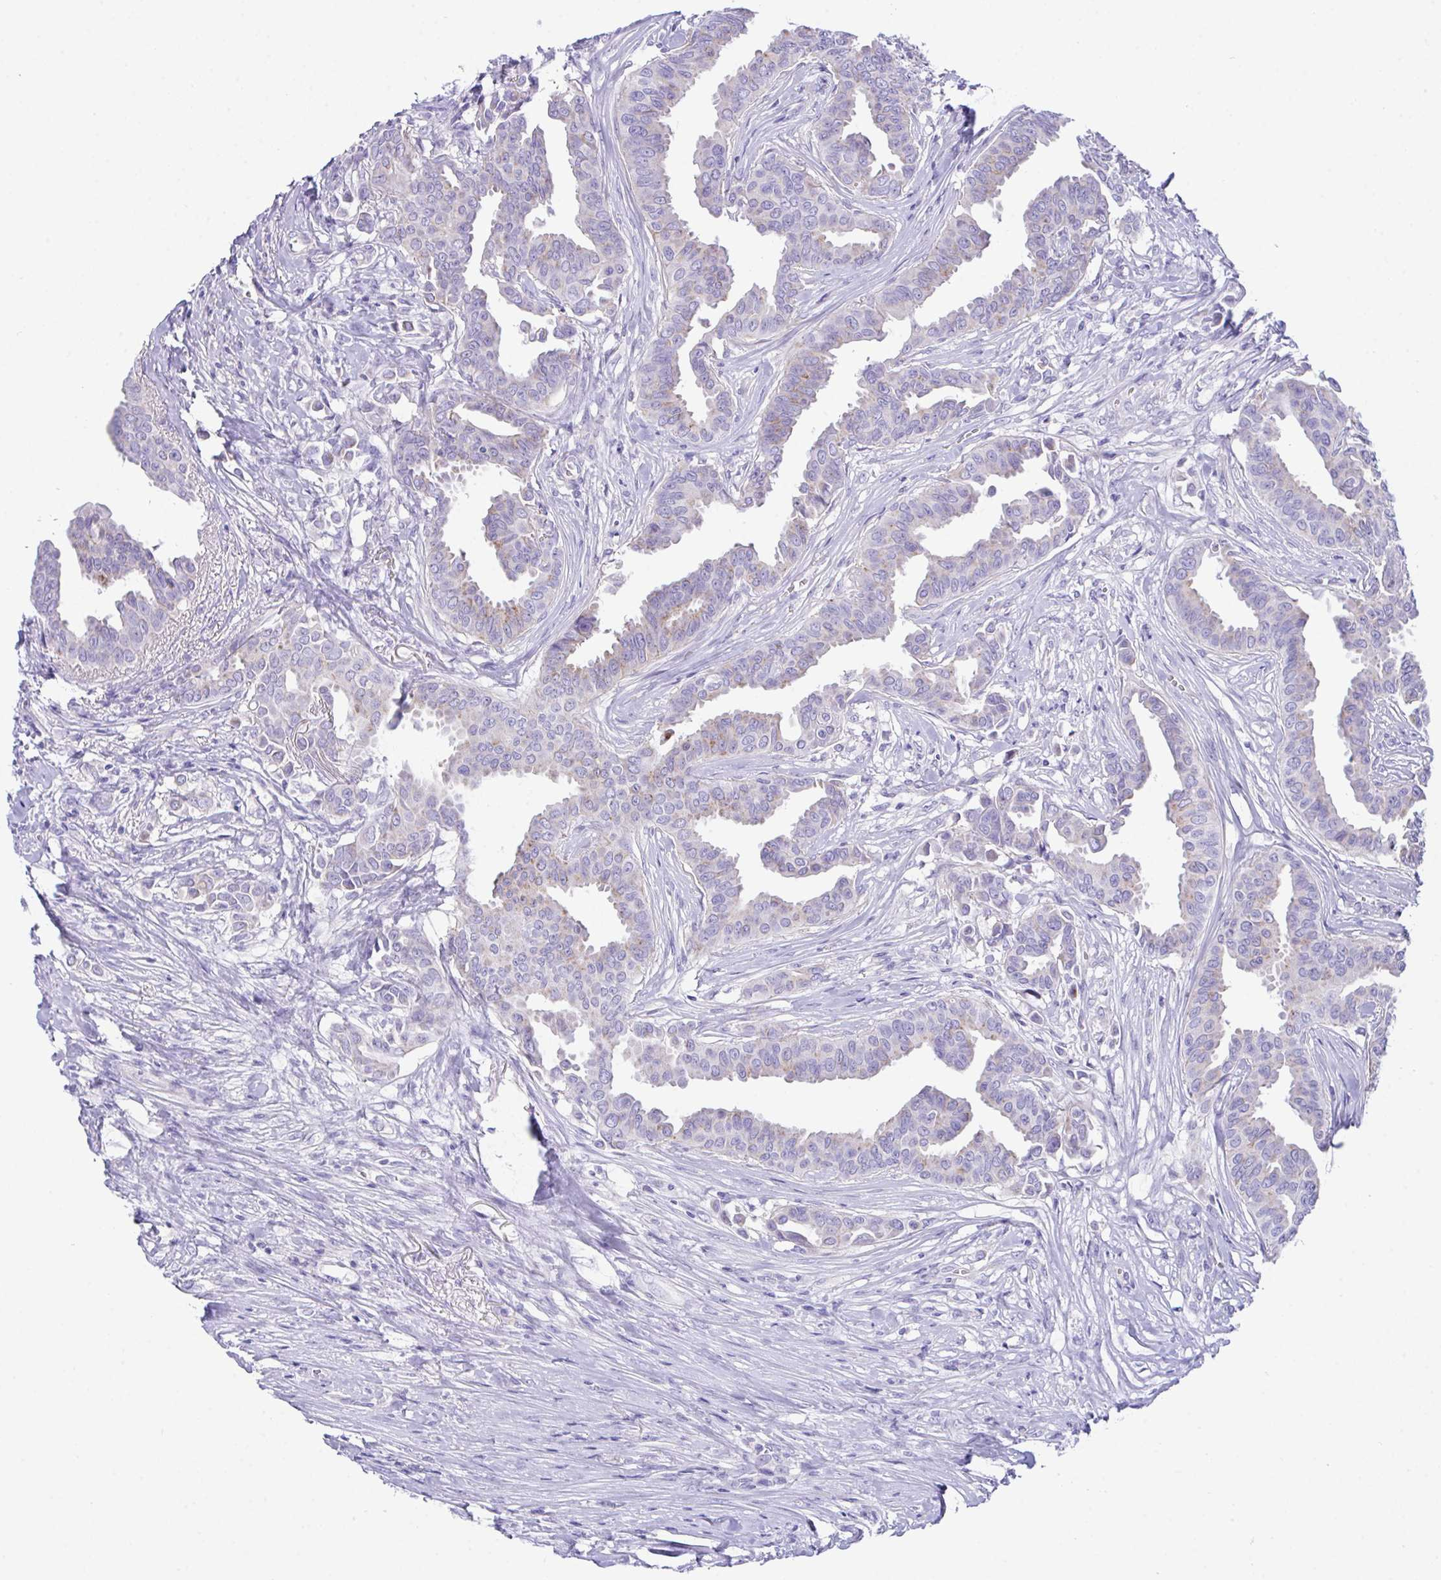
{"staining": {"intensity": "negative", "quantity": "none", "location": "none"}, "tissue": "breast cancer", "cell_type": "Tumor cells", "image_type": "cancer", "snomed": [{"axis": "morphology", "description": "Duct carcinoma"}, {"axis": "topography", "description": "Breast"}], "caption": "Immunohistochemistry photomicrograph of neoplastic tissue: breast cancer stained with DAB (3,3'-diaminobenzidine) demonstrates no significant protein expression in tumor cells.", "gene": "TMEM106B", "patient": {"sex": "female", "age": 45}}